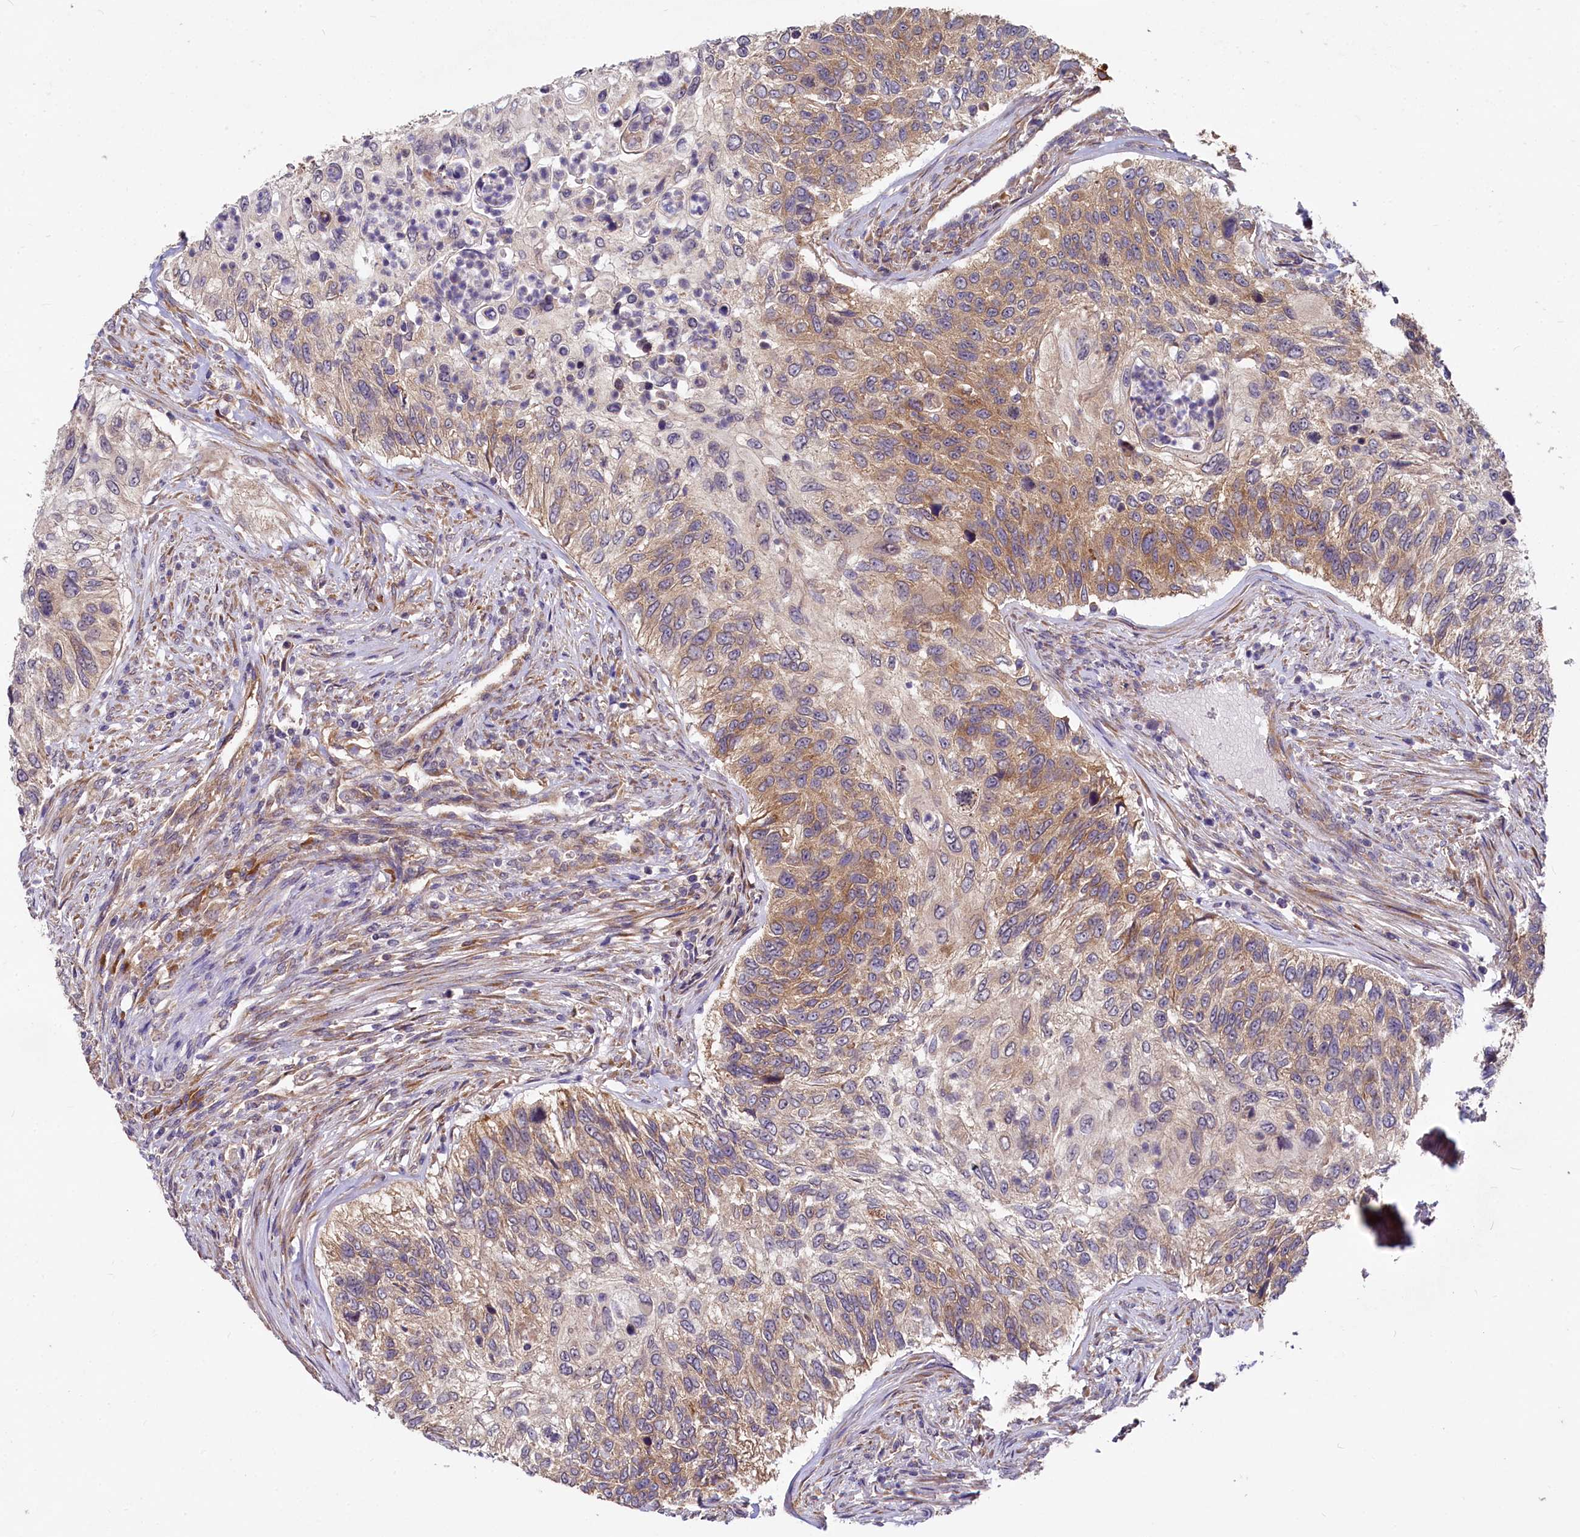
{"staining": {"intensity": "moderate", "quantity": ">75%", "location": "cytoplasmic/membranous"}, "tissue": "urothelial cancer", "cell_type": "Tumor cells", "image_type": "cancer", "snomed": [{"axis": "morphology", "description": "Urothelial carcinoma, High grade"}, {"axis": "topography", "description": "Urinary bladder"}], "caption": "Protein expression analysis of urothelial carcinoma (high-grade) displays moderate cytoplasmic/membranous positivity in about >75% of tumor cells.", "gene": "EIF2B2", "patient": {"sex": "female", "age": 60}}